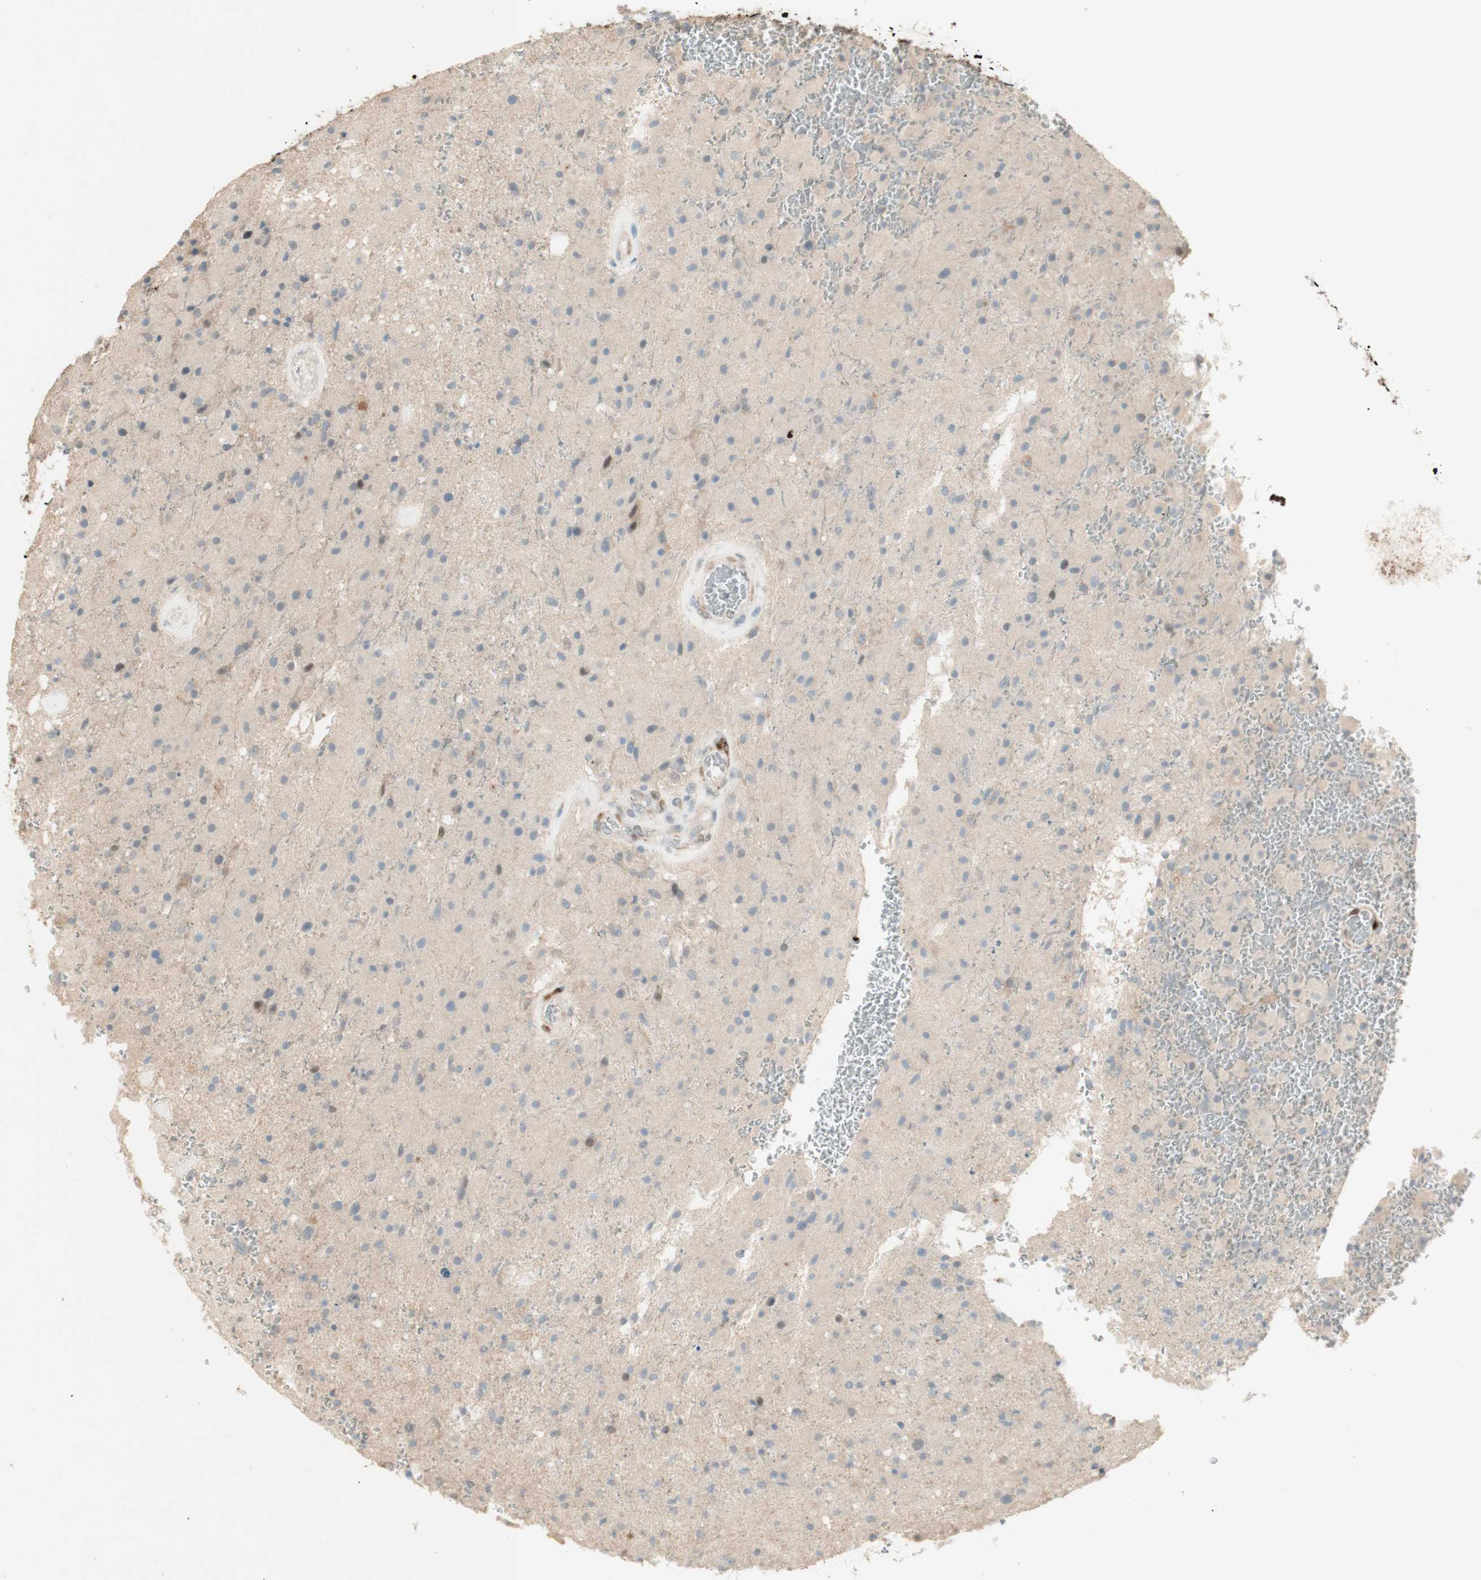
{"staining": {"intensity": "negative", "quantity": "none", "location": "none"}, "tissue": "glioma", "cell_type": "Tumor cells", "image_type": "cancer", "snomed": [{"axis": "morphology", "description": "Normal tissue, NOS"}, {"axis": "morphology", "description": "Glioma, malignant, High grade"}, {"axis": "topography", "description": "Cerebral cortex"}], "caption": "This is an immunohistochemistry (IHC) micrograph of human malignant glioma (high-grade). There is no staining in tumor cells.", "gene": "MUC3A", "patient": {"sex": "male", "age": 77}}